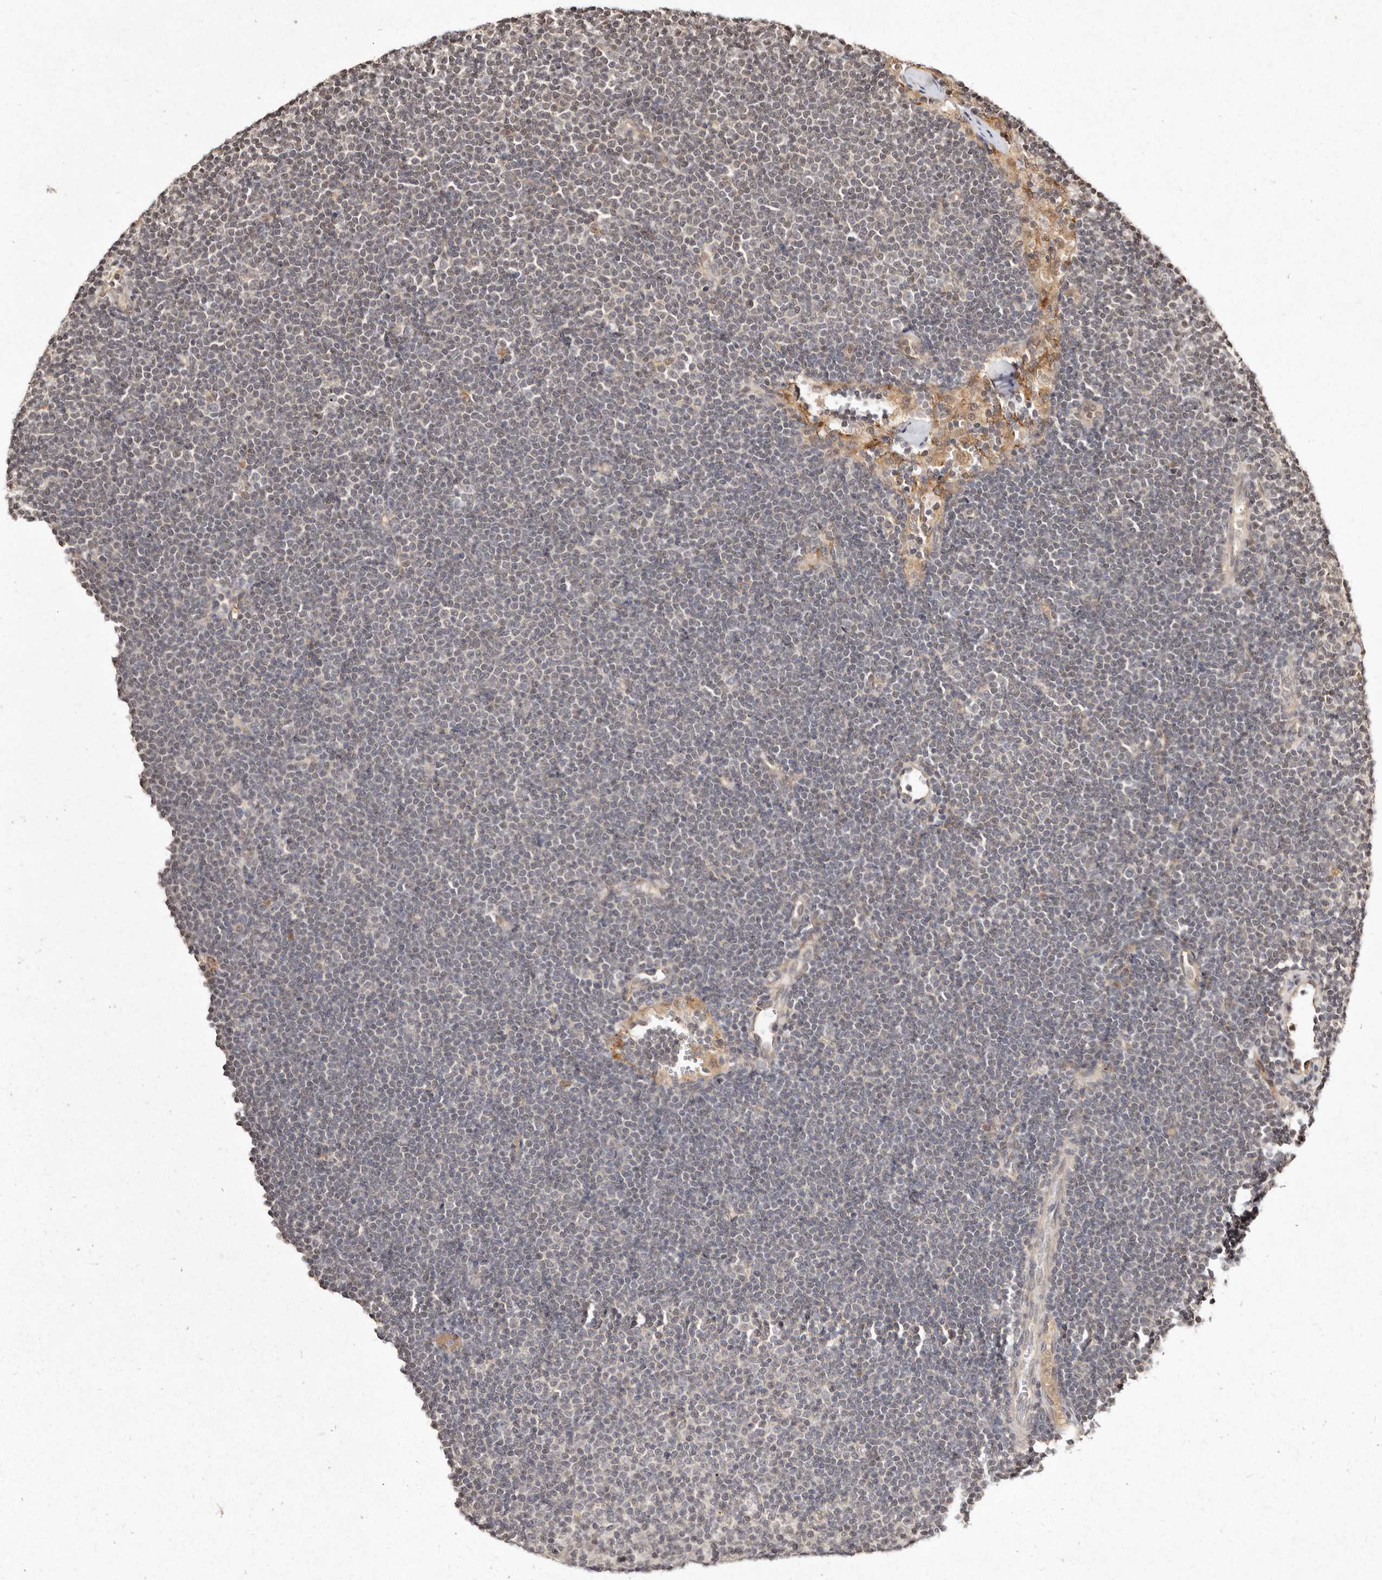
{"staining": {"intensity": "negative", "quantity": "none", "location": "none"}, "tissue": "lymphoma", "cell_type": "Tumor cells", "image_type": "cancer", "snomed": [{"axis": "morphology", "description": "Malignant lymphoma, non-Hodgkin's type, Low grade"}, {"axis": "topography", "description": "Lymph node"}], "caption": "Immunohistochemistry image of neoplastic tissue: lymphoma stained with DAB exhibits no significant protein staining in tumor cells. (Stains: DAB (3,3'-diaminobenzidine) immunohistochemistry with hematoxylin counter stain, Microscopy: brightfield microscopy at high magnification).", "gene": "LCORL", "patient": {"sex": "female", "age": 53}}